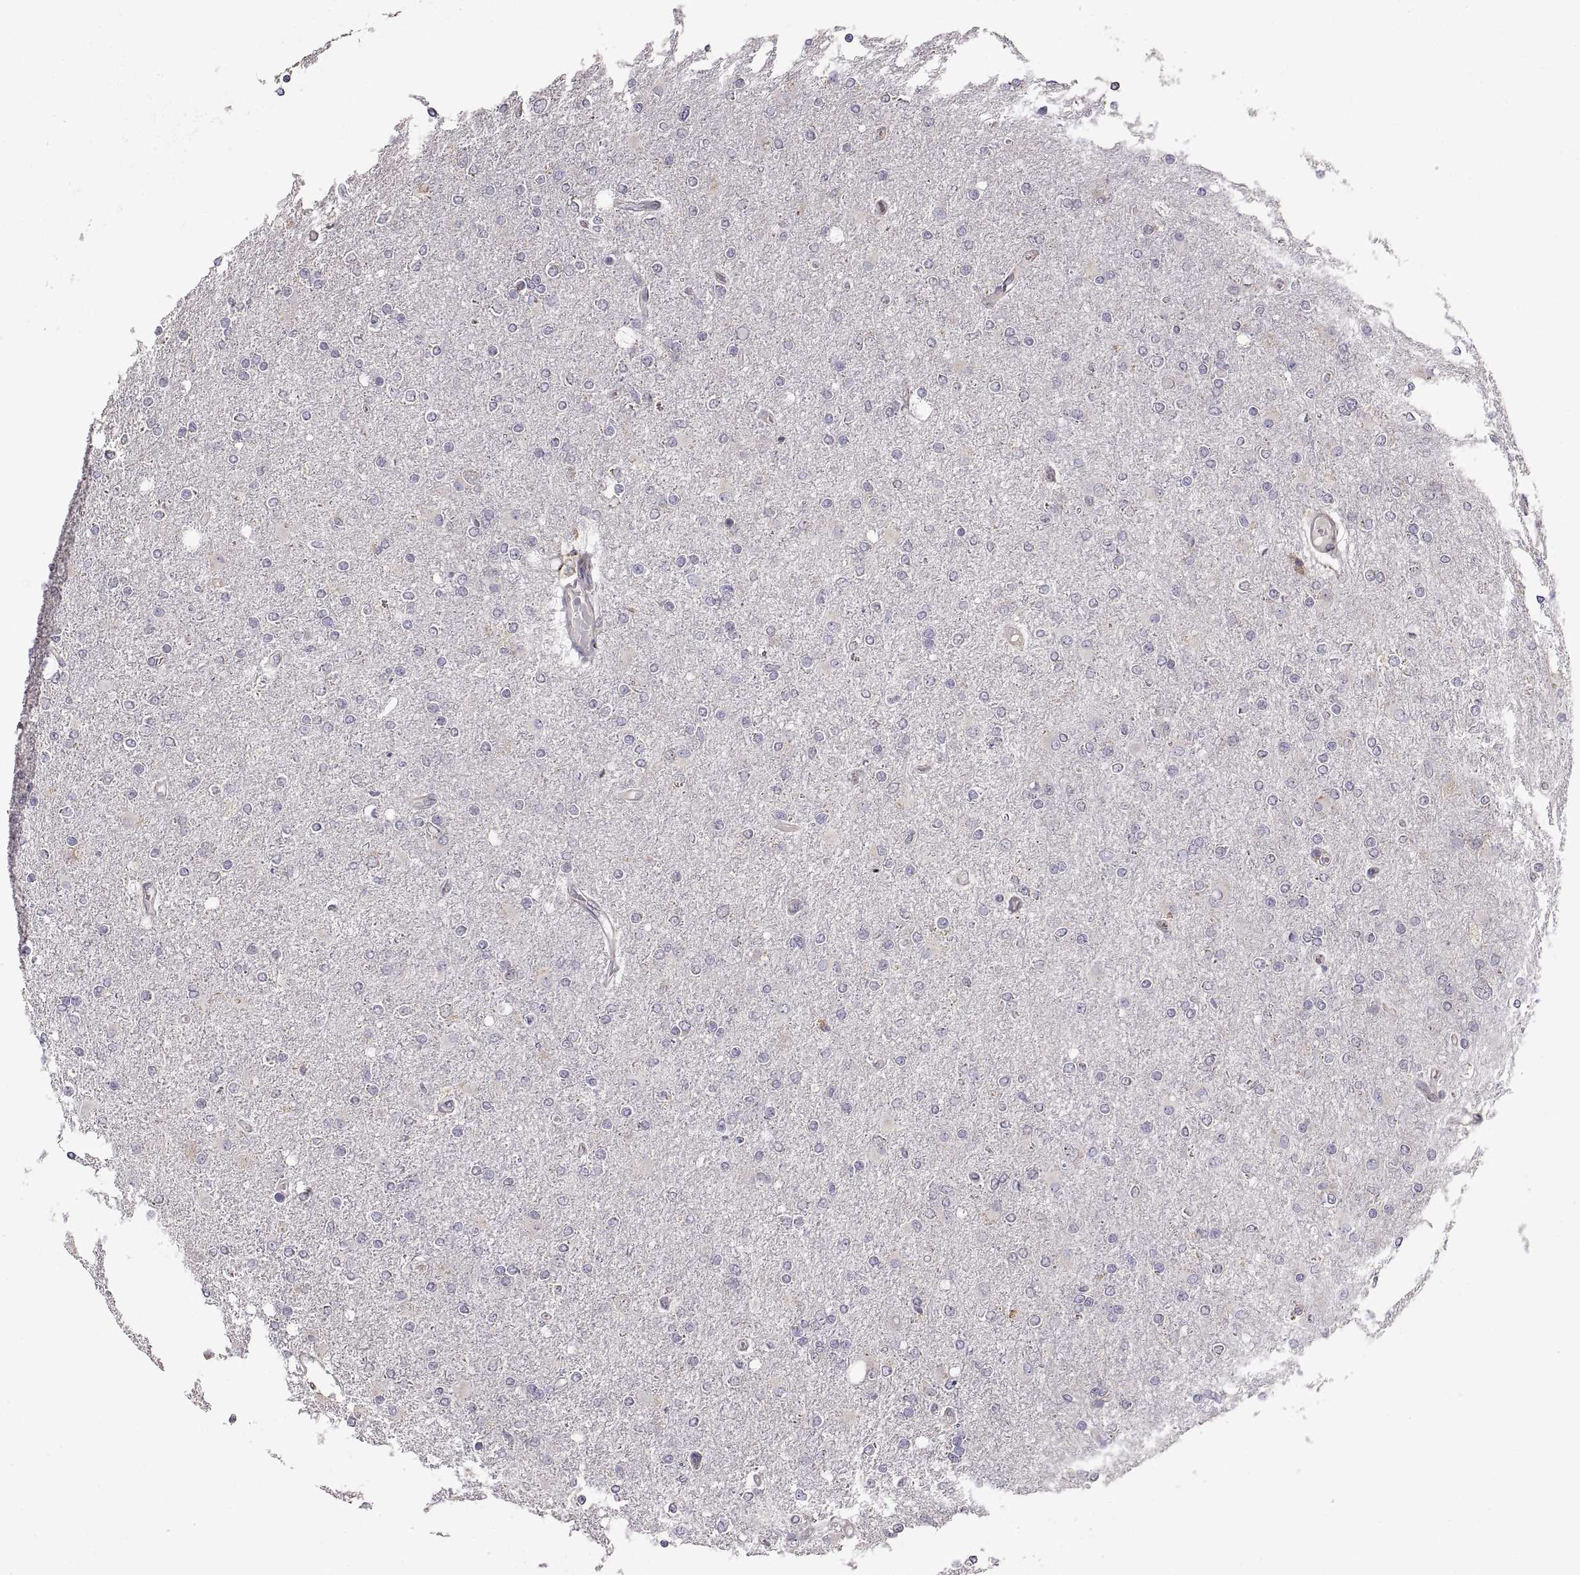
{"staining": {"intensity": "negative", "quantity": "none", "location": "none"}, "tissue": "glioma", "cell_type": "Tumor cells", "image_type": "cancer", "snomed": [{"axis": "morphology", "description": "Glioma, malignant, High grade"}, {"axis": "topography", "description": "Cerebral cortex"}], "caption": "Human malignant glioma (high-grade) stained for a protein using immunohistochemistry demonstrates no expression in tumor cells.", "gene": "PLEKHB2", "patient": {"sex": "male", "age": 70}}